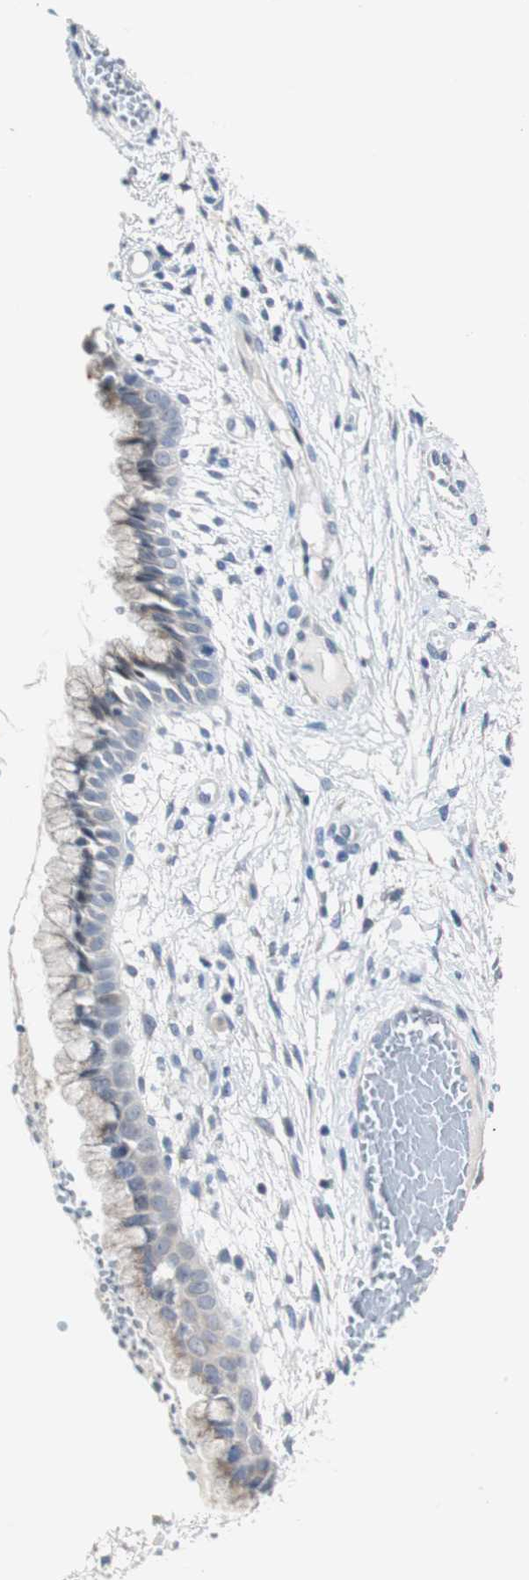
{"staining": {"intensity": "weak", "quantity": "<25%", "location": "cytoplasmic/membranous"}, "tissue": "cervix", "cell_type": "Glandular cells", "image_type": "normal", "snomed": [{"axis": "morphology", "description": "Normal tissue, NOS"}, {"axis": "topography", "description": "Cervix"}], "caption": "IHC photomicrograph of normal human cervix stained for a protein (brown), which exhibits no positivity in glandular cells. (Stains: DAB (3,3'-diaminobenzidine) immunohistochemistry with hematoxylin counter stain, Microscopy: brightfield microscopy at high magnification).", "gene": "SOX30", "patient": {"sex": "female", "age": 39}}